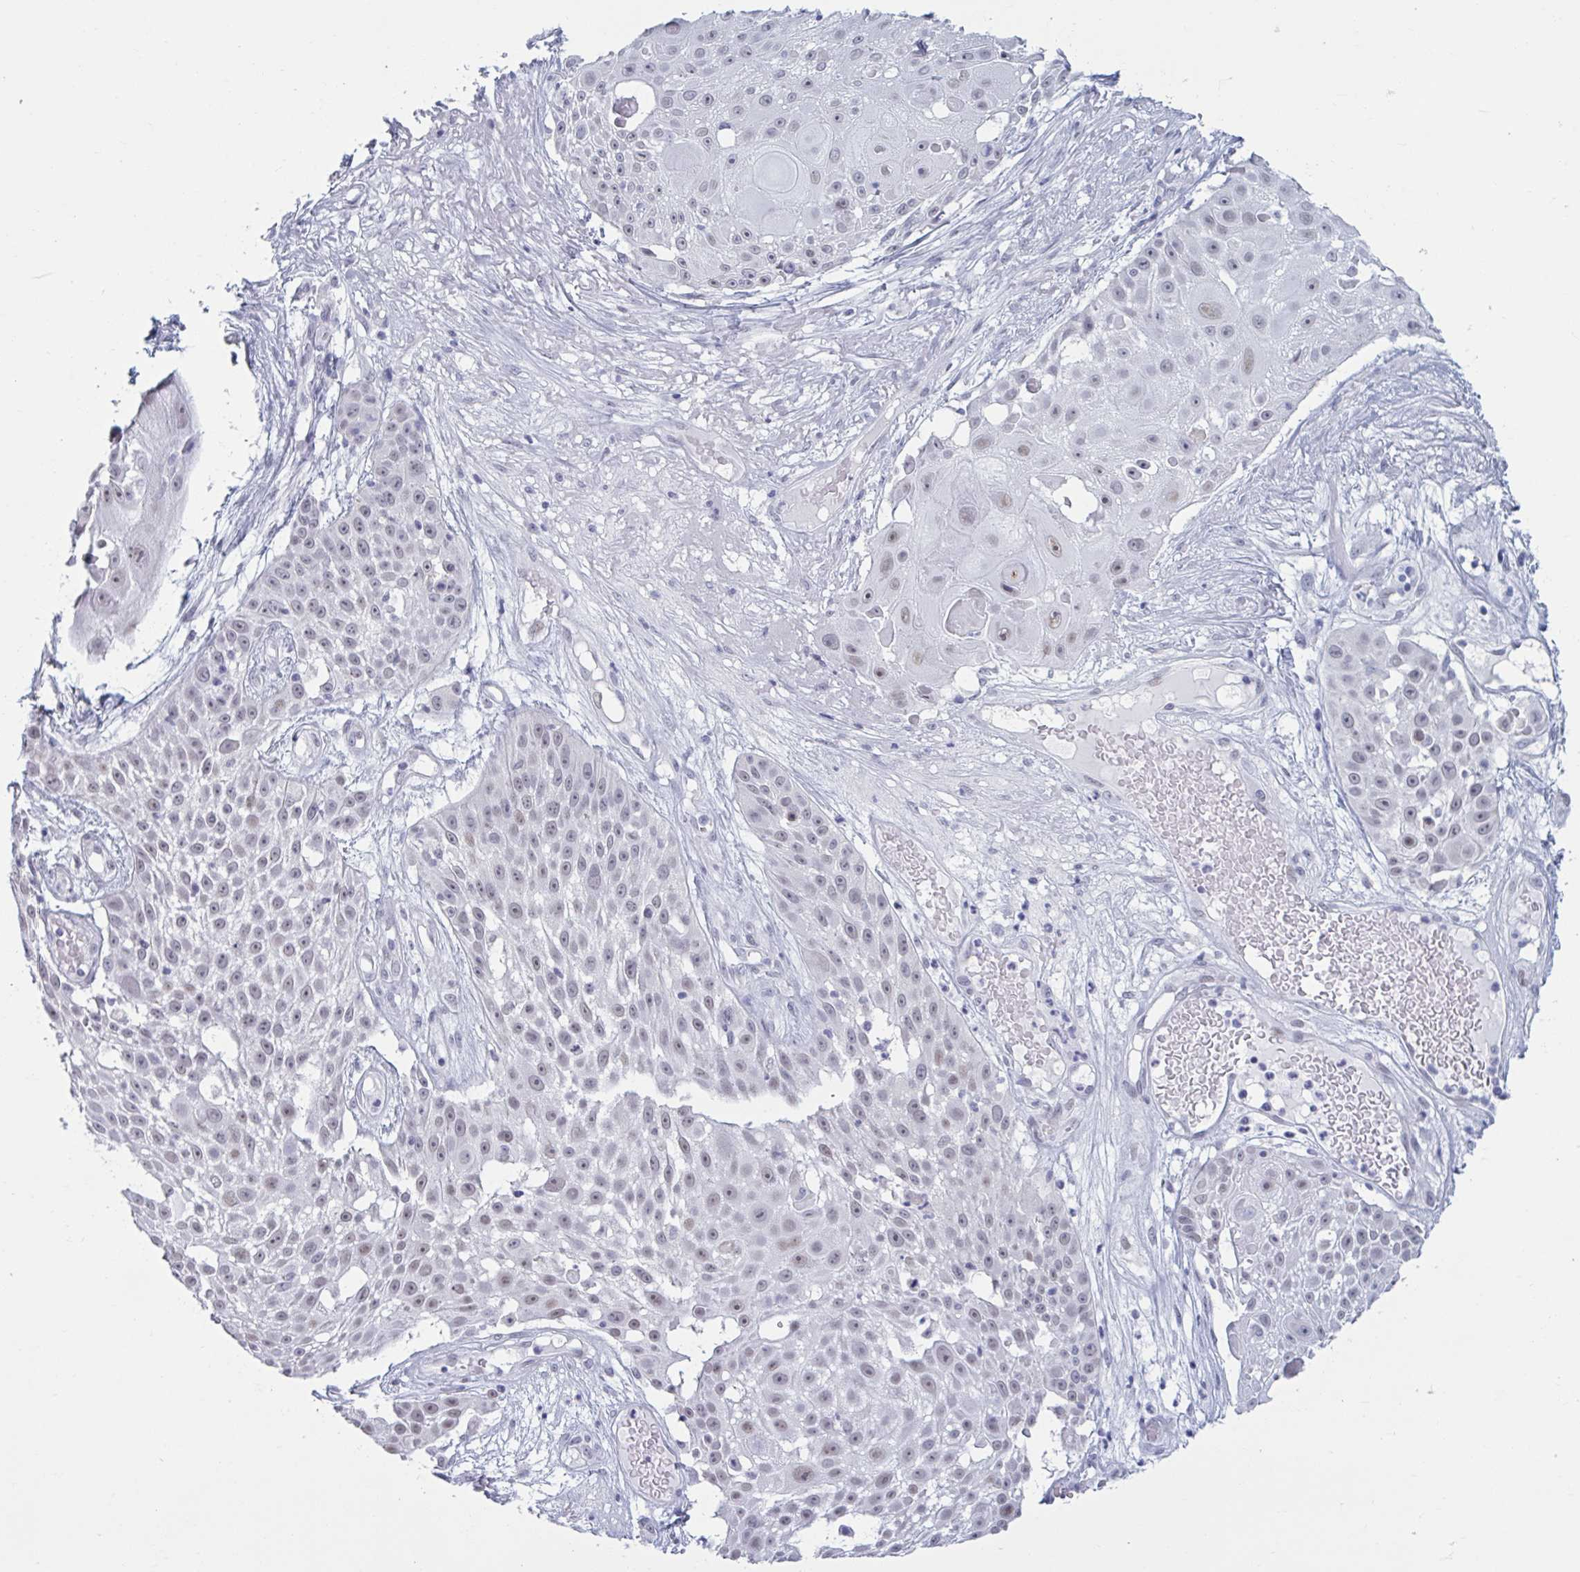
{"staining": {"intensity": "negative", "quantity": "none", "location": "none"}, "tissue": "skin cancer", "cell_type": "Tumor cells", "image_type": "cancer", "snomed": [{"axis": "morphology", "description": "Squamous cell carcinoma, NOS"}, {"axis": "topography", "description": "Skin"}], "caption": "This image is of skin cancer stained with IHC to label a protein in brown with the nuclei are counter-stained blue. There is no positivity in tumor cells.", "gene": "MSMB", "patient": {"sex": "female", "age": 86}}